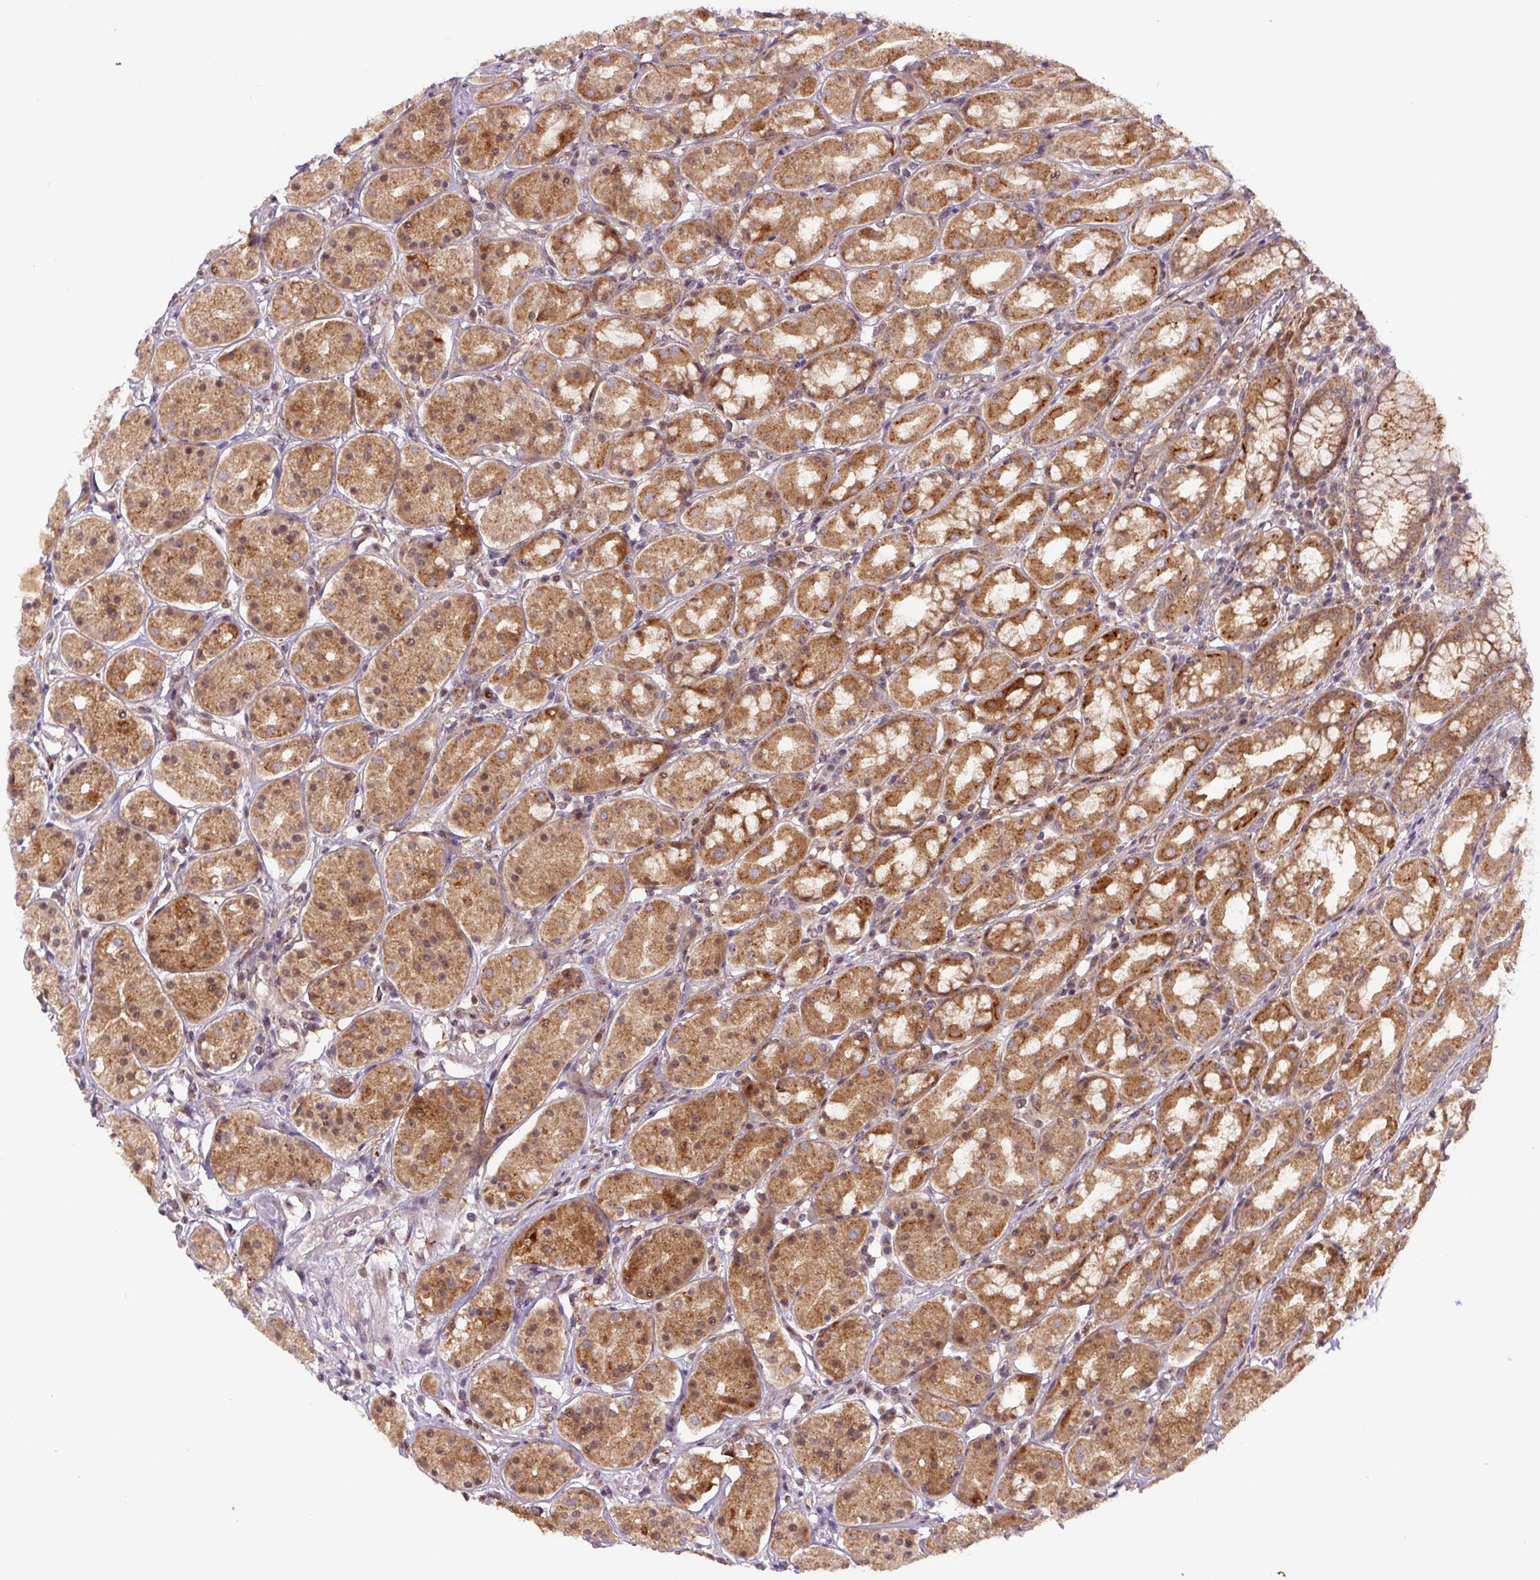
{"staining": {"intensity": "strong", "quantity": ">75%", "location": "cytoplasmic/membranous"}, "tissue": "stomach", "cell_type": "Glandular cells", "image_type": "normal", "snomed": [{"axis": "morphology", "description": "Normal tissue, NOS"}, {"axis": "topography", "description": "Stomach"}, {"axis": "topography", "description": "Stomach, lower"}], "caption": "Stomach stained for a protein (brown) shows strong cytoplasmic/membranous positive staining in about >75% of glandular cells.", "gene": "ZSWIM7", "patient": {"sex": "female", "age": 56}}